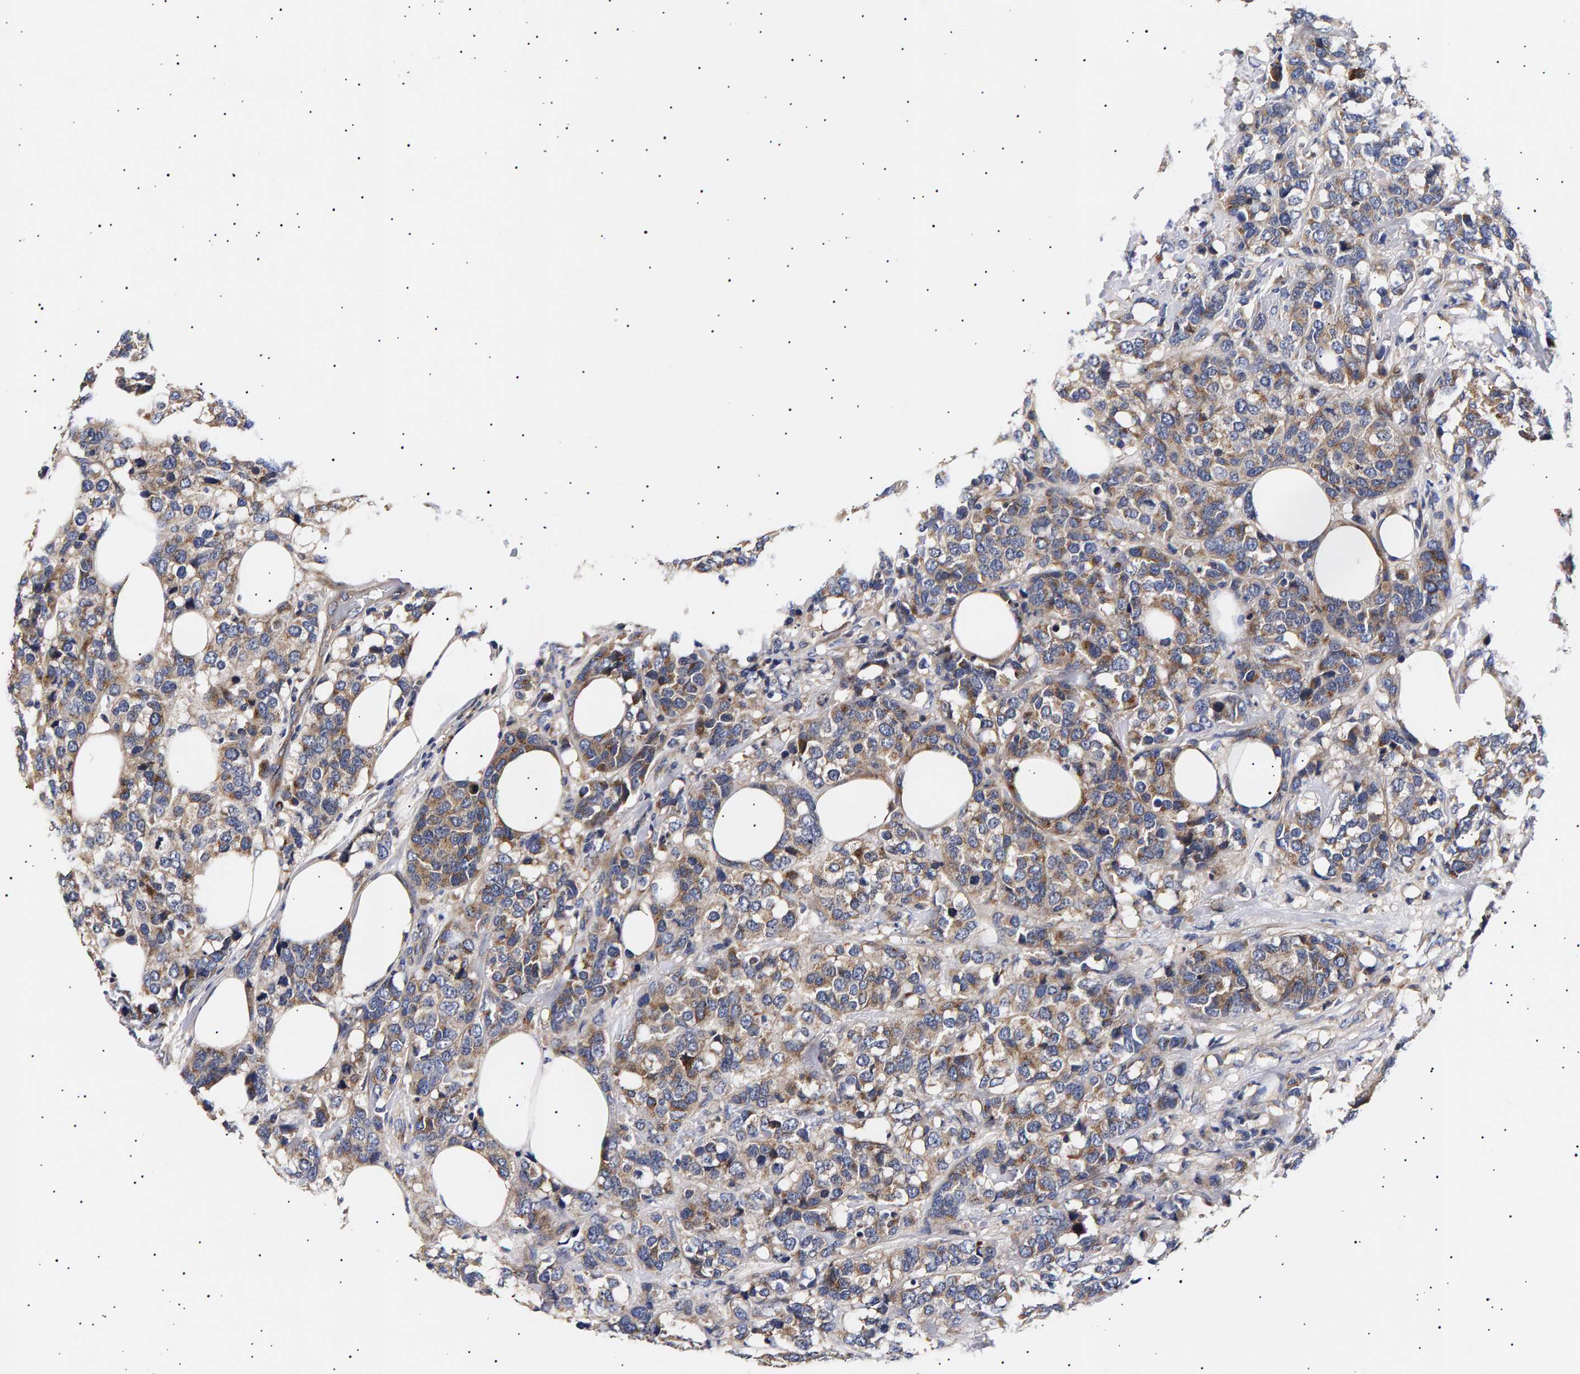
{"staining": {"intensity": "moderate", "quantity": ">75%", "location": "cytoplasmic/membranous"}, "tissue": "breast cancer", "cell_type": "Tumor cells", "image_type": "cancer", "snomed": [{"axis": "morphology", "description": "Lobular carcinoma"}, {"axis": "topography", "description": "Breast"}], "caption": "About >75% of tumor cells in human breast lobular carcinoma exhibit moderate cytoplasmic/membranous protein positivity as visualized by brown immunohistochemical staining.", "gene": "ANKRD40", "patient": {"sex": "female", "age": 59}}